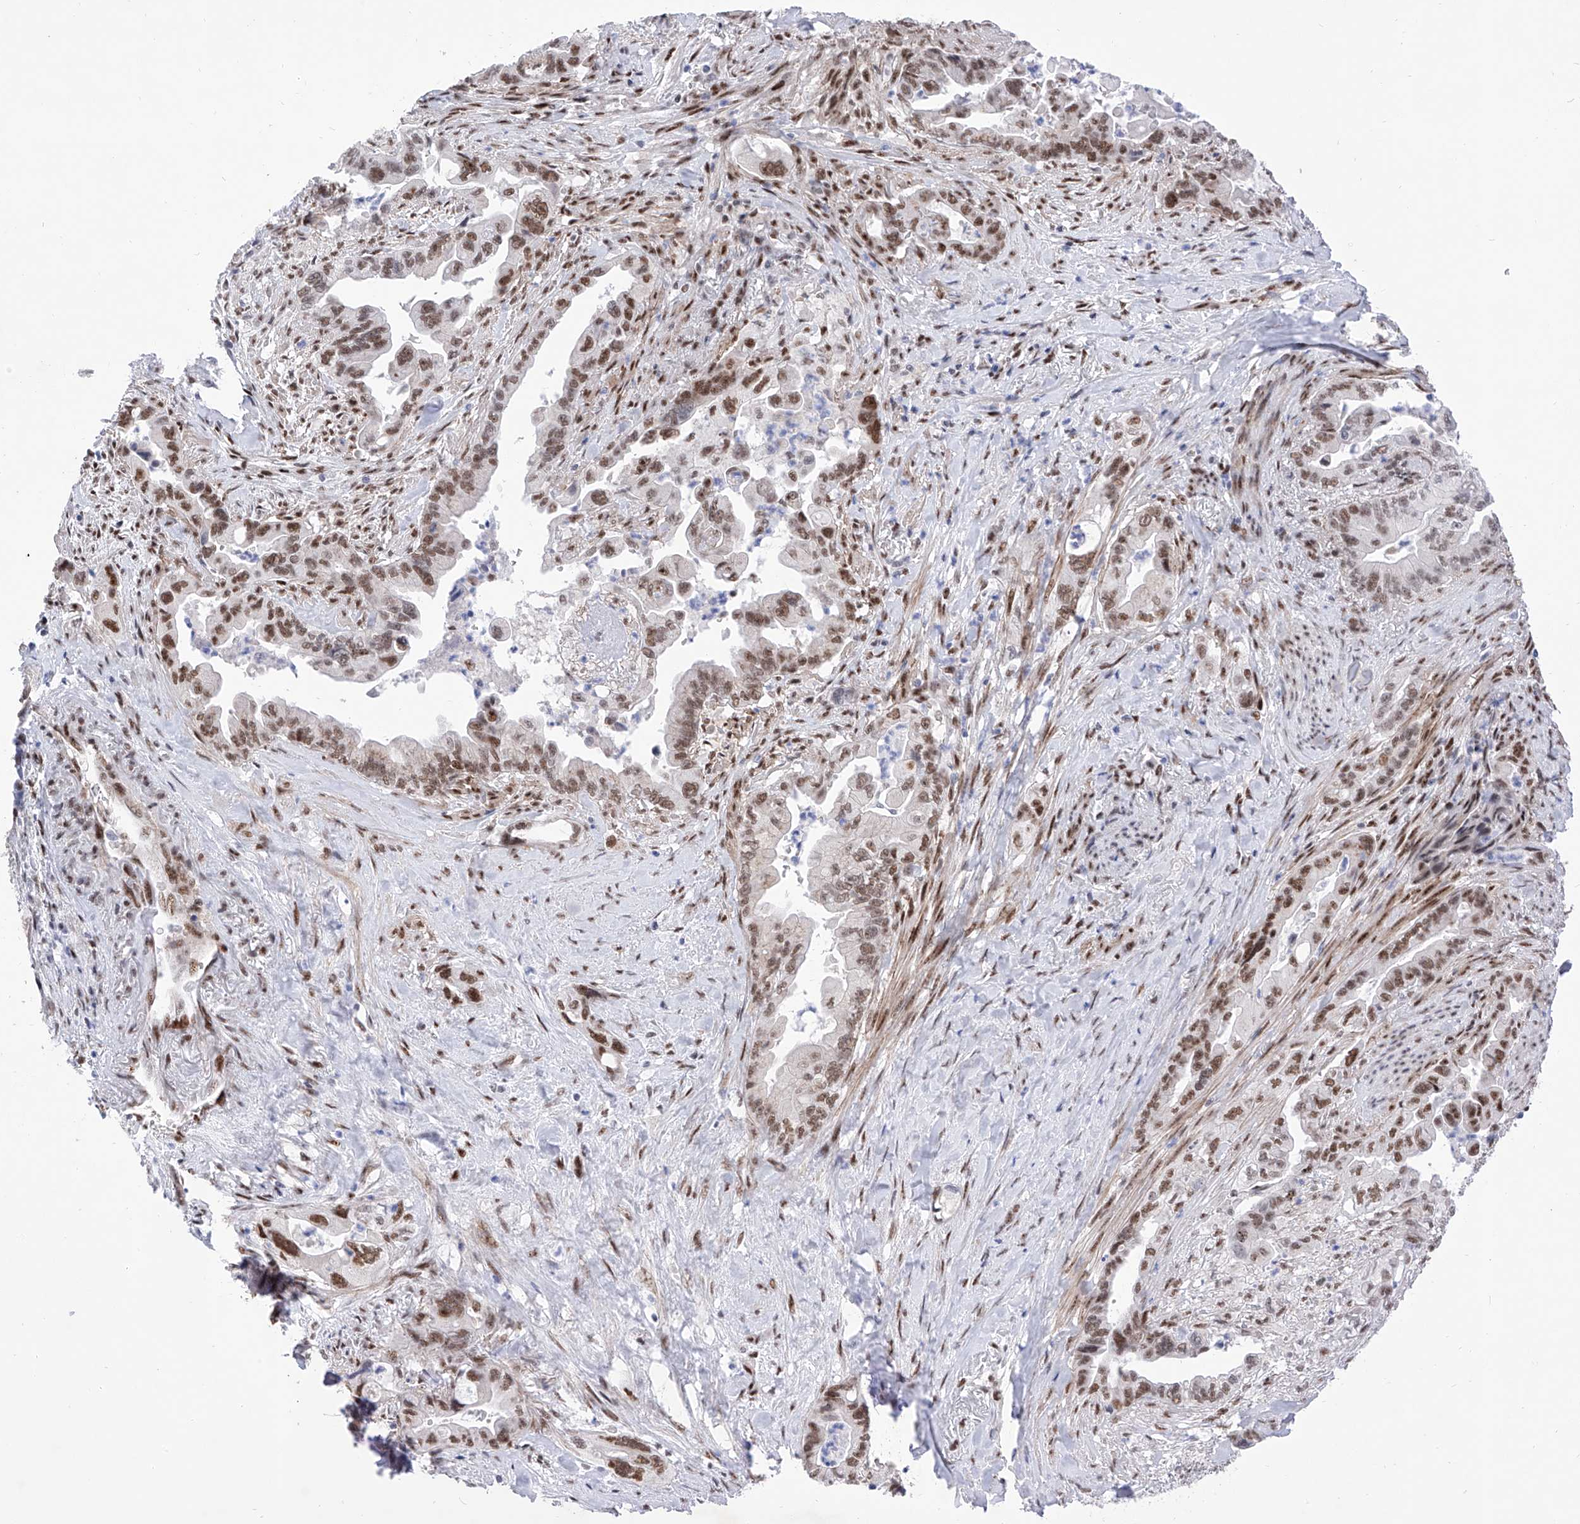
{"staining": {"intensity": "moderate", "quantity": ">75%", "location": "nuclear"}, "tissue": "pancreatic cancer", "cell_type": "Tumor cells", "image_type": "cancer", "snomed": [{"axis": "morphology", "description": "Adenocarcinoma, NOS"}, {"axis": "topography", "description": "Pancreas"}], "caption": "About >75% of tumor cells in adenocarcinoma (pancreatic) display moderate nuclear protein positivity as visualized by brown immunohistochemical staining.", "gene": "ATN1", "patient": {"sex": "male", "age": 70}}